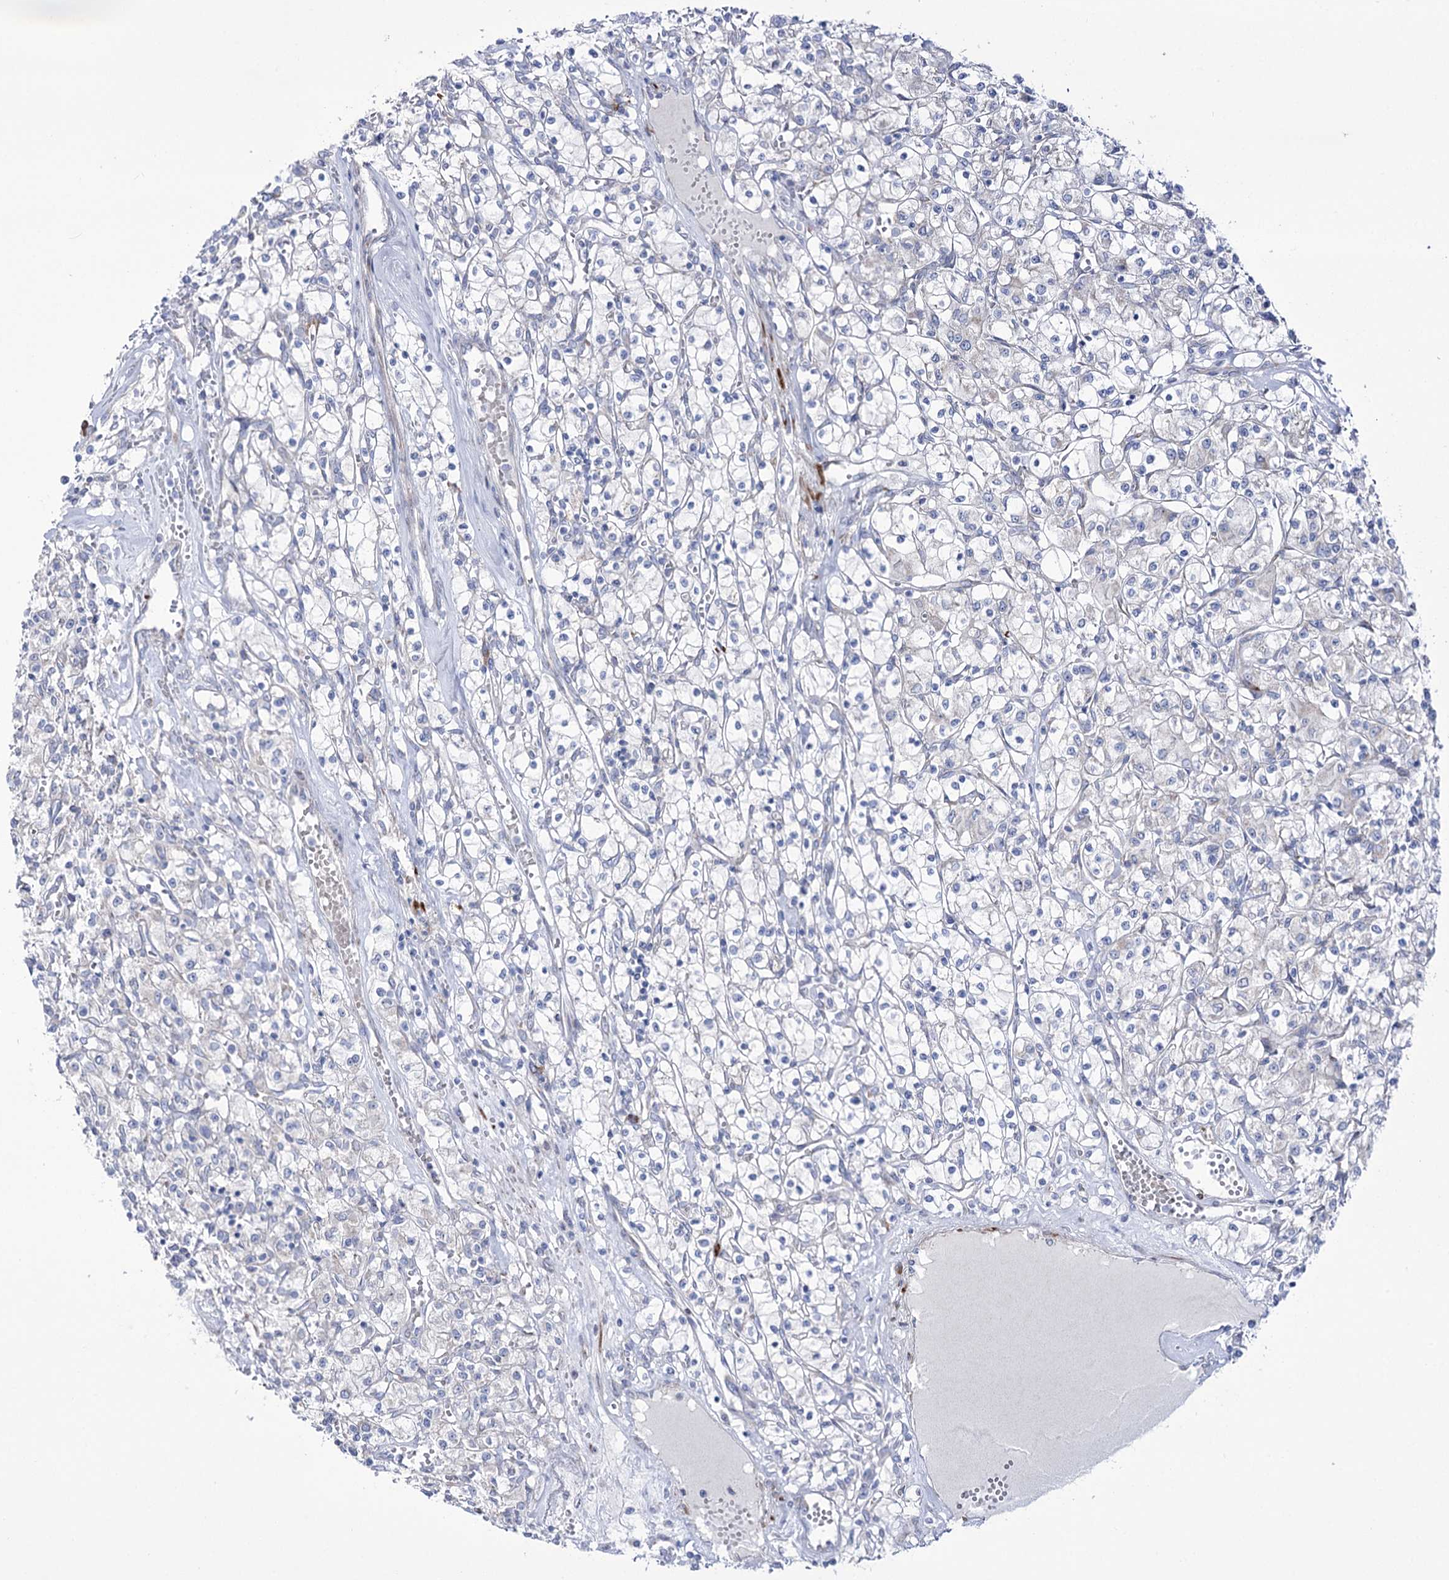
{"staining": {"intensity": "negative", "quantity": "none", "location": "none"}, "tissue": "renal cancer", "cell_type": "Tumor cells", "image_type": "cancer", "snomed": [{"axis": "morphology", "description": "Adenocarcinoma, NOS"}, {"axis": "topography", "description": "Kidney"}], "caption": "A high-resolution photomicrograph shows immunohistochemistry (IHC) staining of adenocarcinoma (renal), which demonstrates no significant positivity in tumor cells.", "gene": "METTL5", "patient": {"sex": "female", "age": 59}}